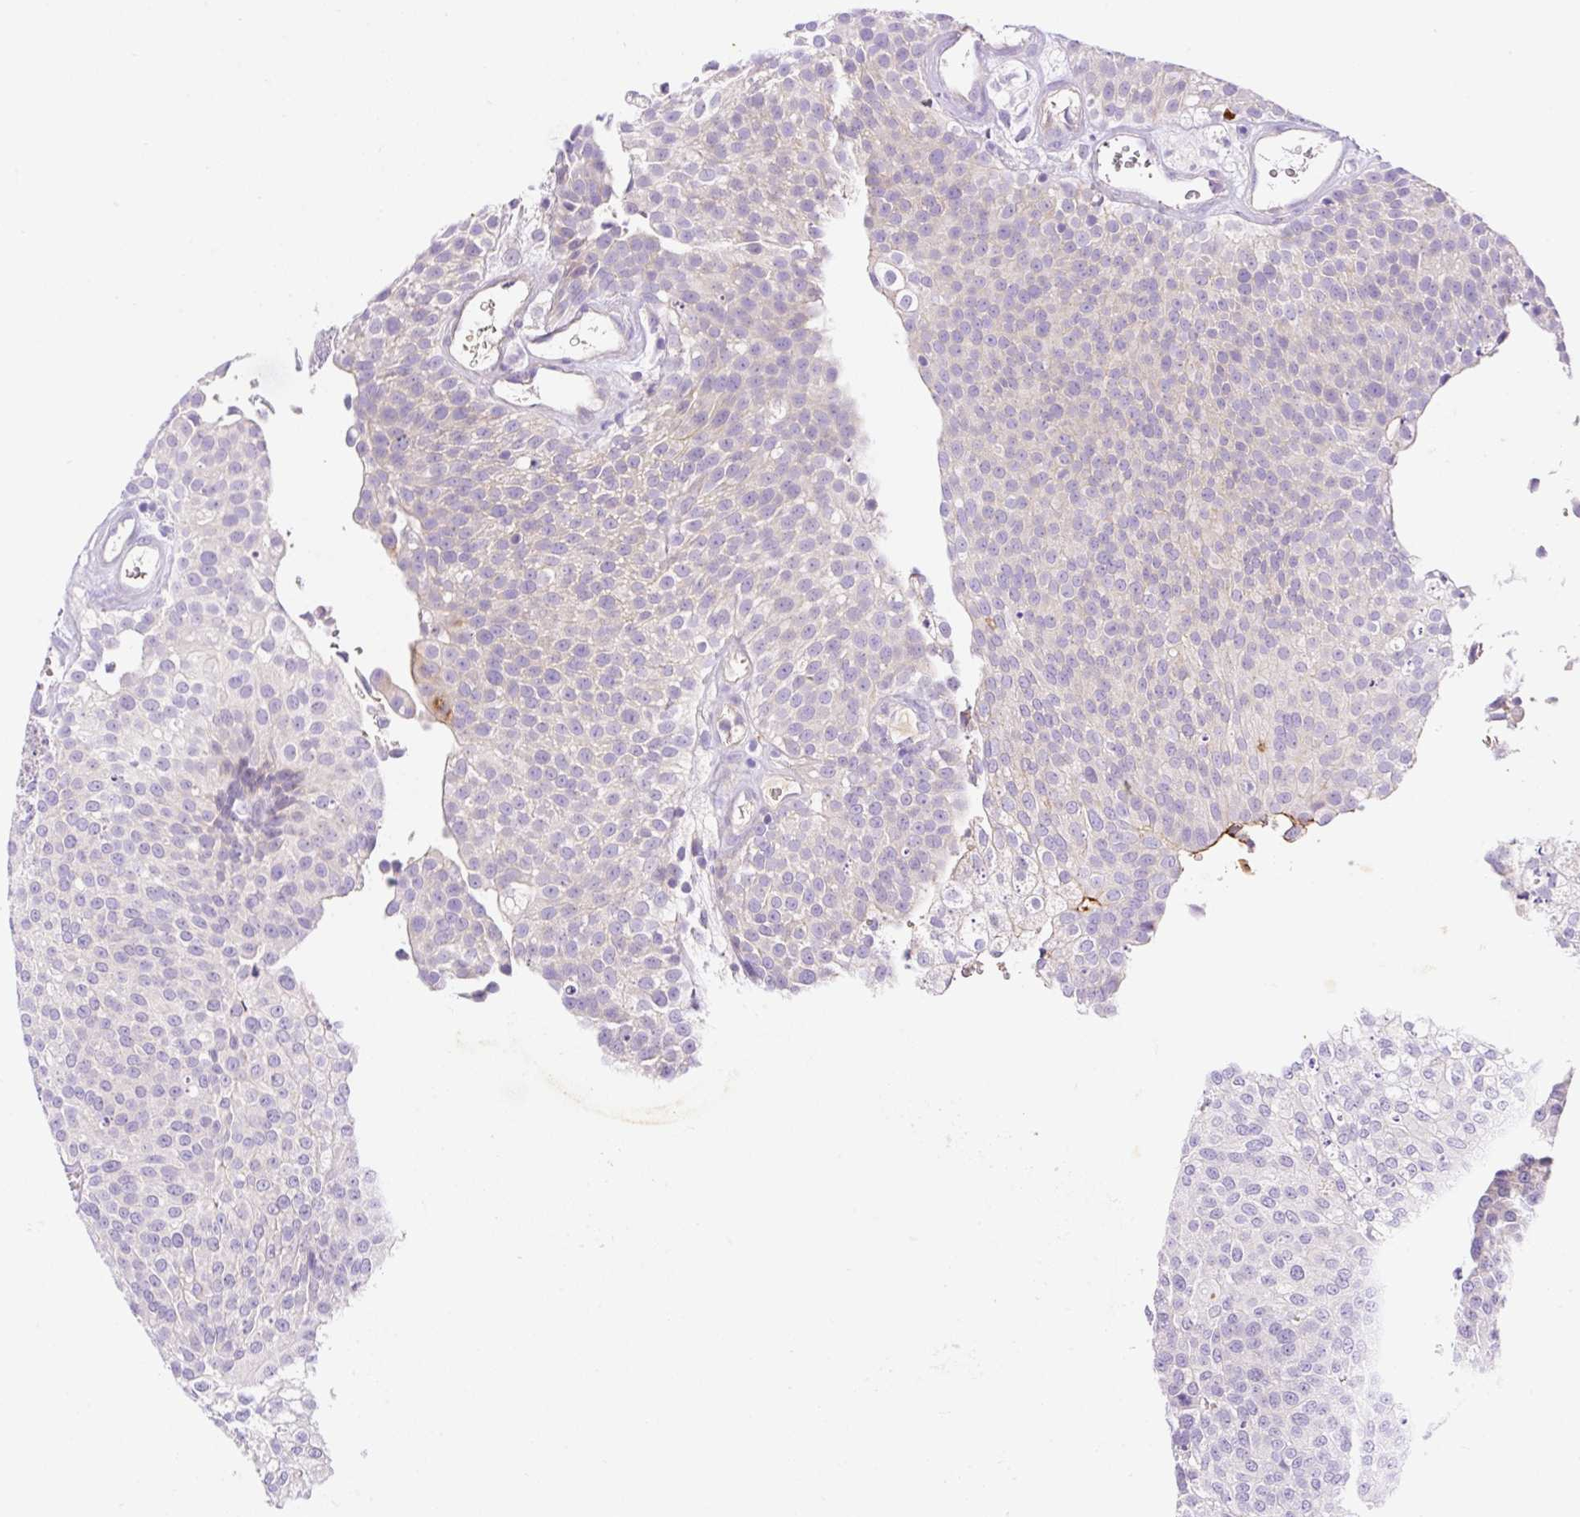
{"staining": {"intensity": "weak", "quantity": "<25%", "location": "cytoplasmic/membranous"}, "tissue": "urothelial cancer", "cell_type": "Tumor cells", "image_type": "cancer", "snomed": [{"axis": "morphology", "description": "Urothelial carcinoma, Low grade"}, {"axis": "topography", "description": "Urinary bladder"}], "caption": "A micrograph of urothelial cancer stained for a protein shows no brown staining in tumor cells.", "gene": "LHFPL5", "patient": {"sex": "female", "age": 79}}